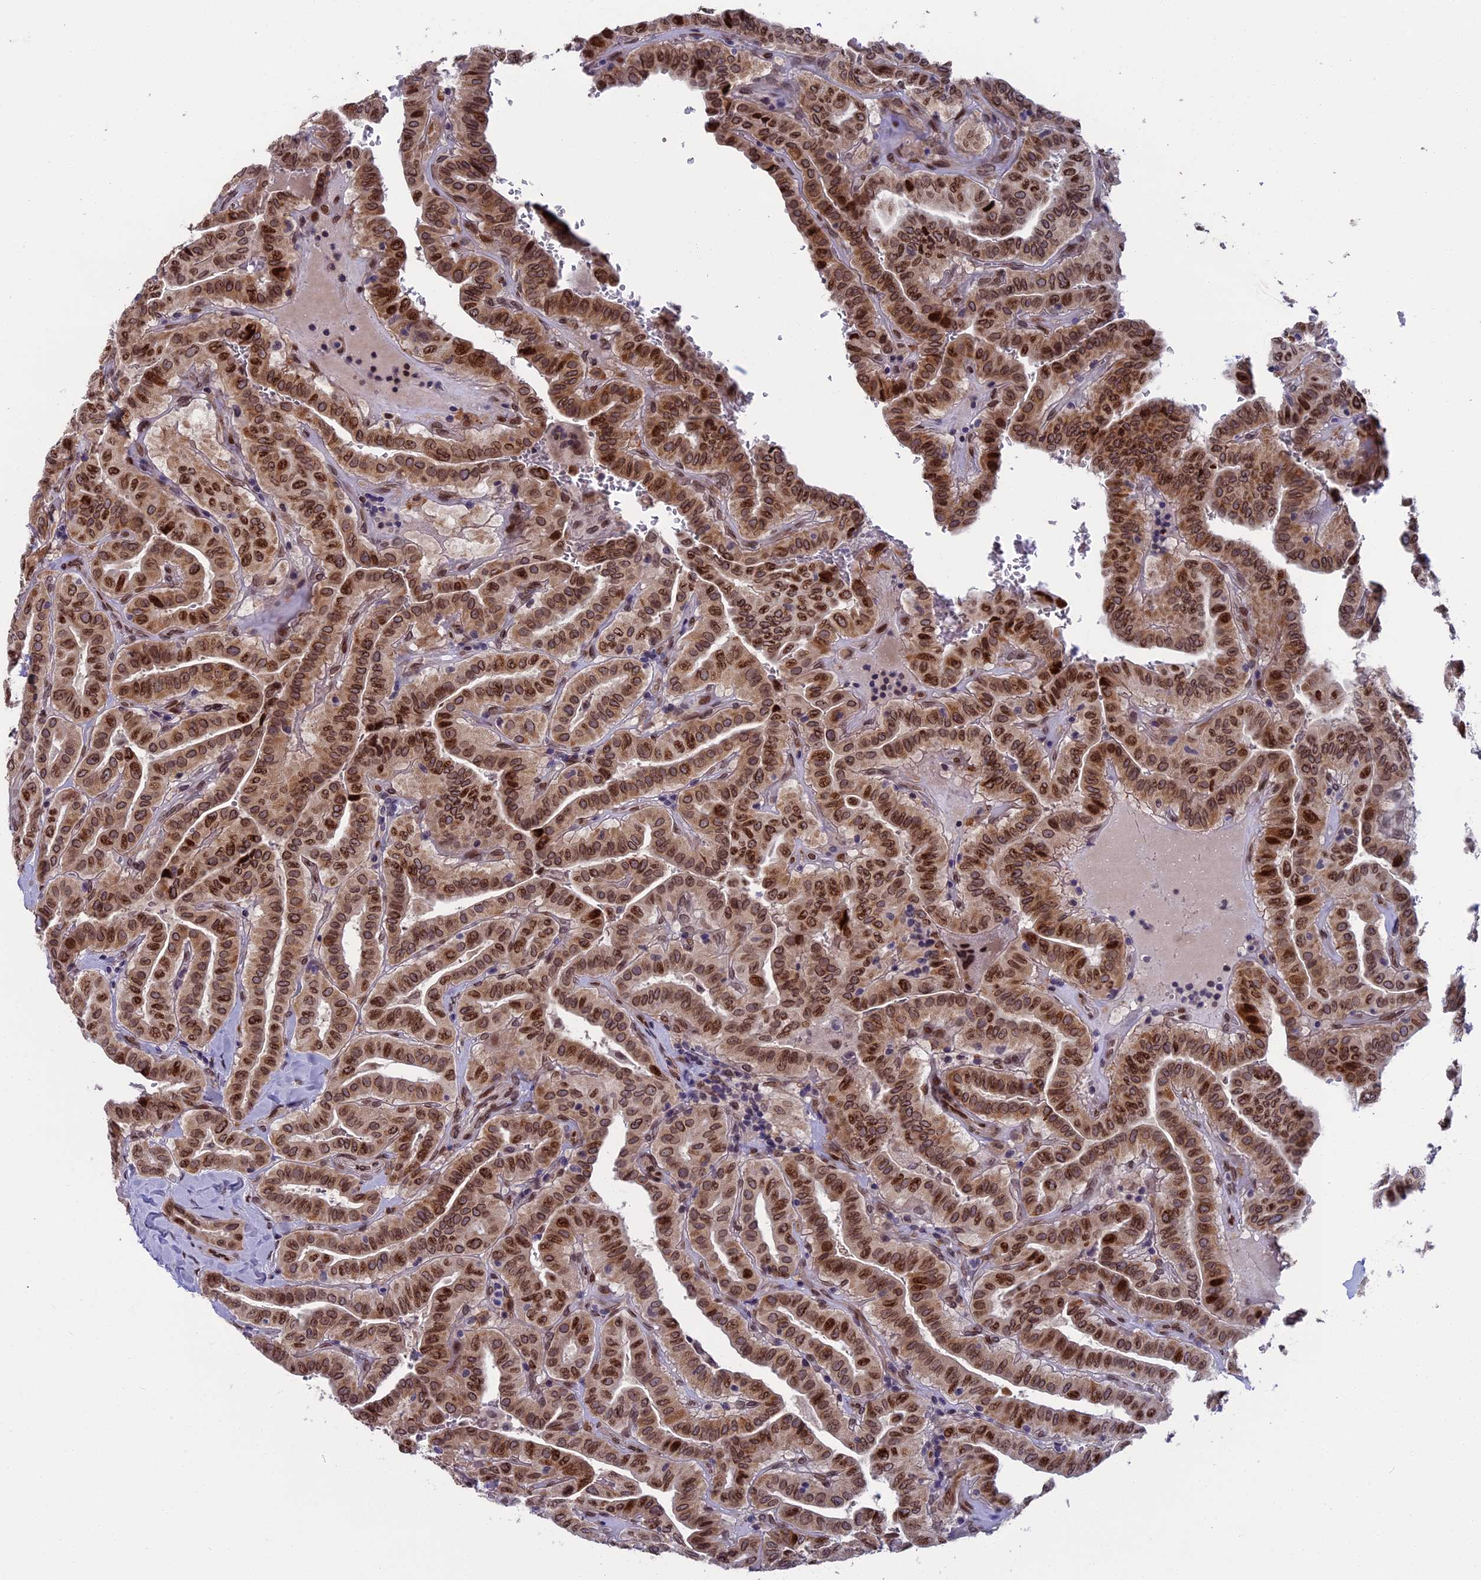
{"staining": {"intensity": "moderate", "quantity": ">75%", "location": "cytoplasmic/membranous,nuclear"}, "tissue": "thyroid cancer", "cell_type": "Tumor cells", "image_type": "cancer", "snomed": [{"axis": "morphology", "description": "Papillary adenocarcinoma, NOS"}, {"axis": "topography", "description": "Thyroid gland"}], "caption": "Immunohistochemistry of thyroid cancer (papillary adenocarcinoma) shows medium levels of moderate cytoplasmic/membranous and nuclear positivity in approximately >75% of tumor cells.", "gene": "GPSM1", "patient": {"sex": "male", "age": 77}}